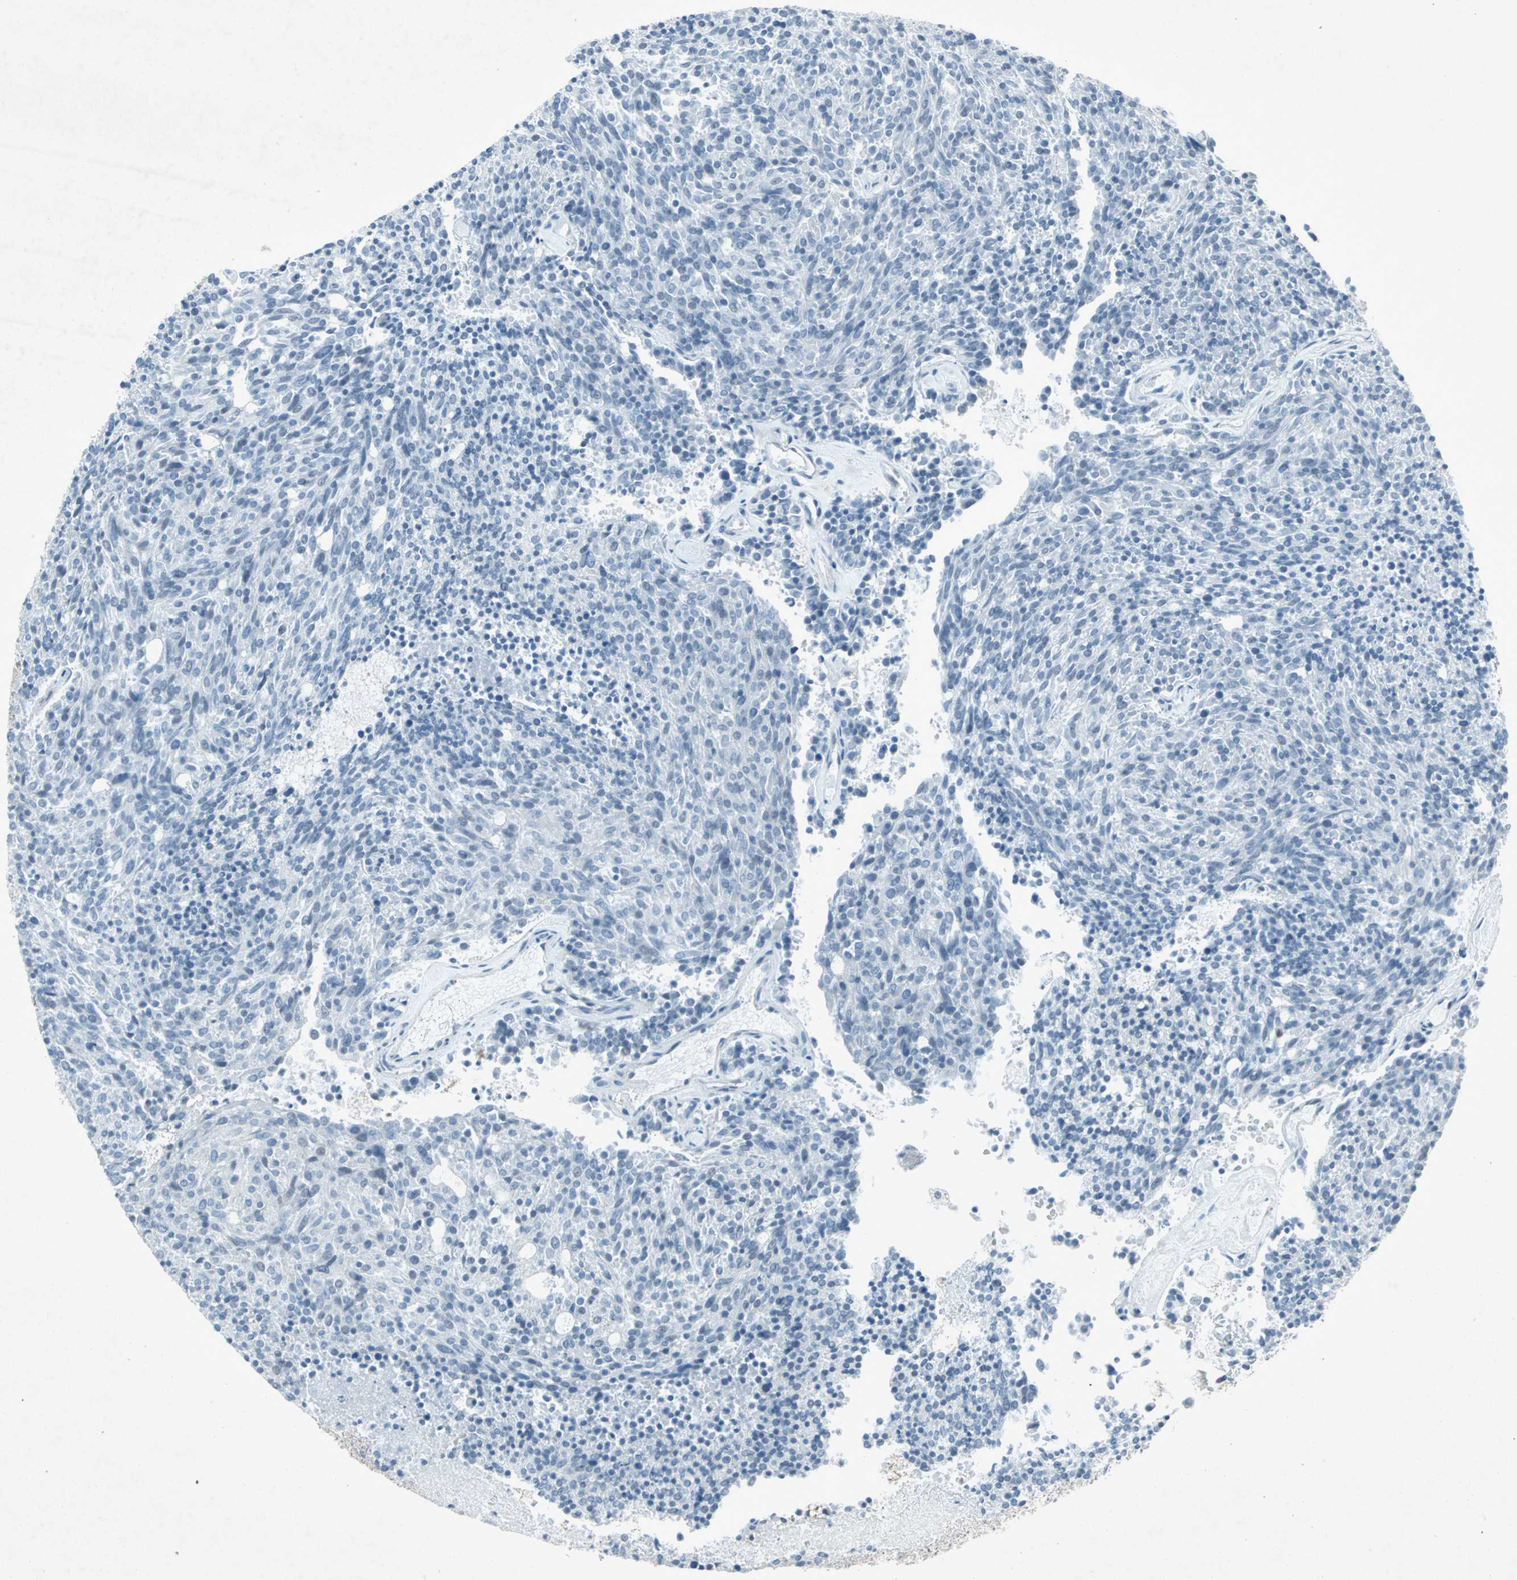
{"staining": {"intensity": "negative", "quantity": "none", "location": "none"}, "tissue": "carcinoid", "cell_type": "Tumor cells", "image_type": "cancer", "snomed": [{"axis": "morphology", "description": "Carcinoid, malignant, NOS"}, {"axis": "topography", "description": "Pancreas"}], "caption": "Tumor cells show no significant expression in carcinoid.", "gene": "LANCL3", "patient": {"sex": "female", "age": 54}}